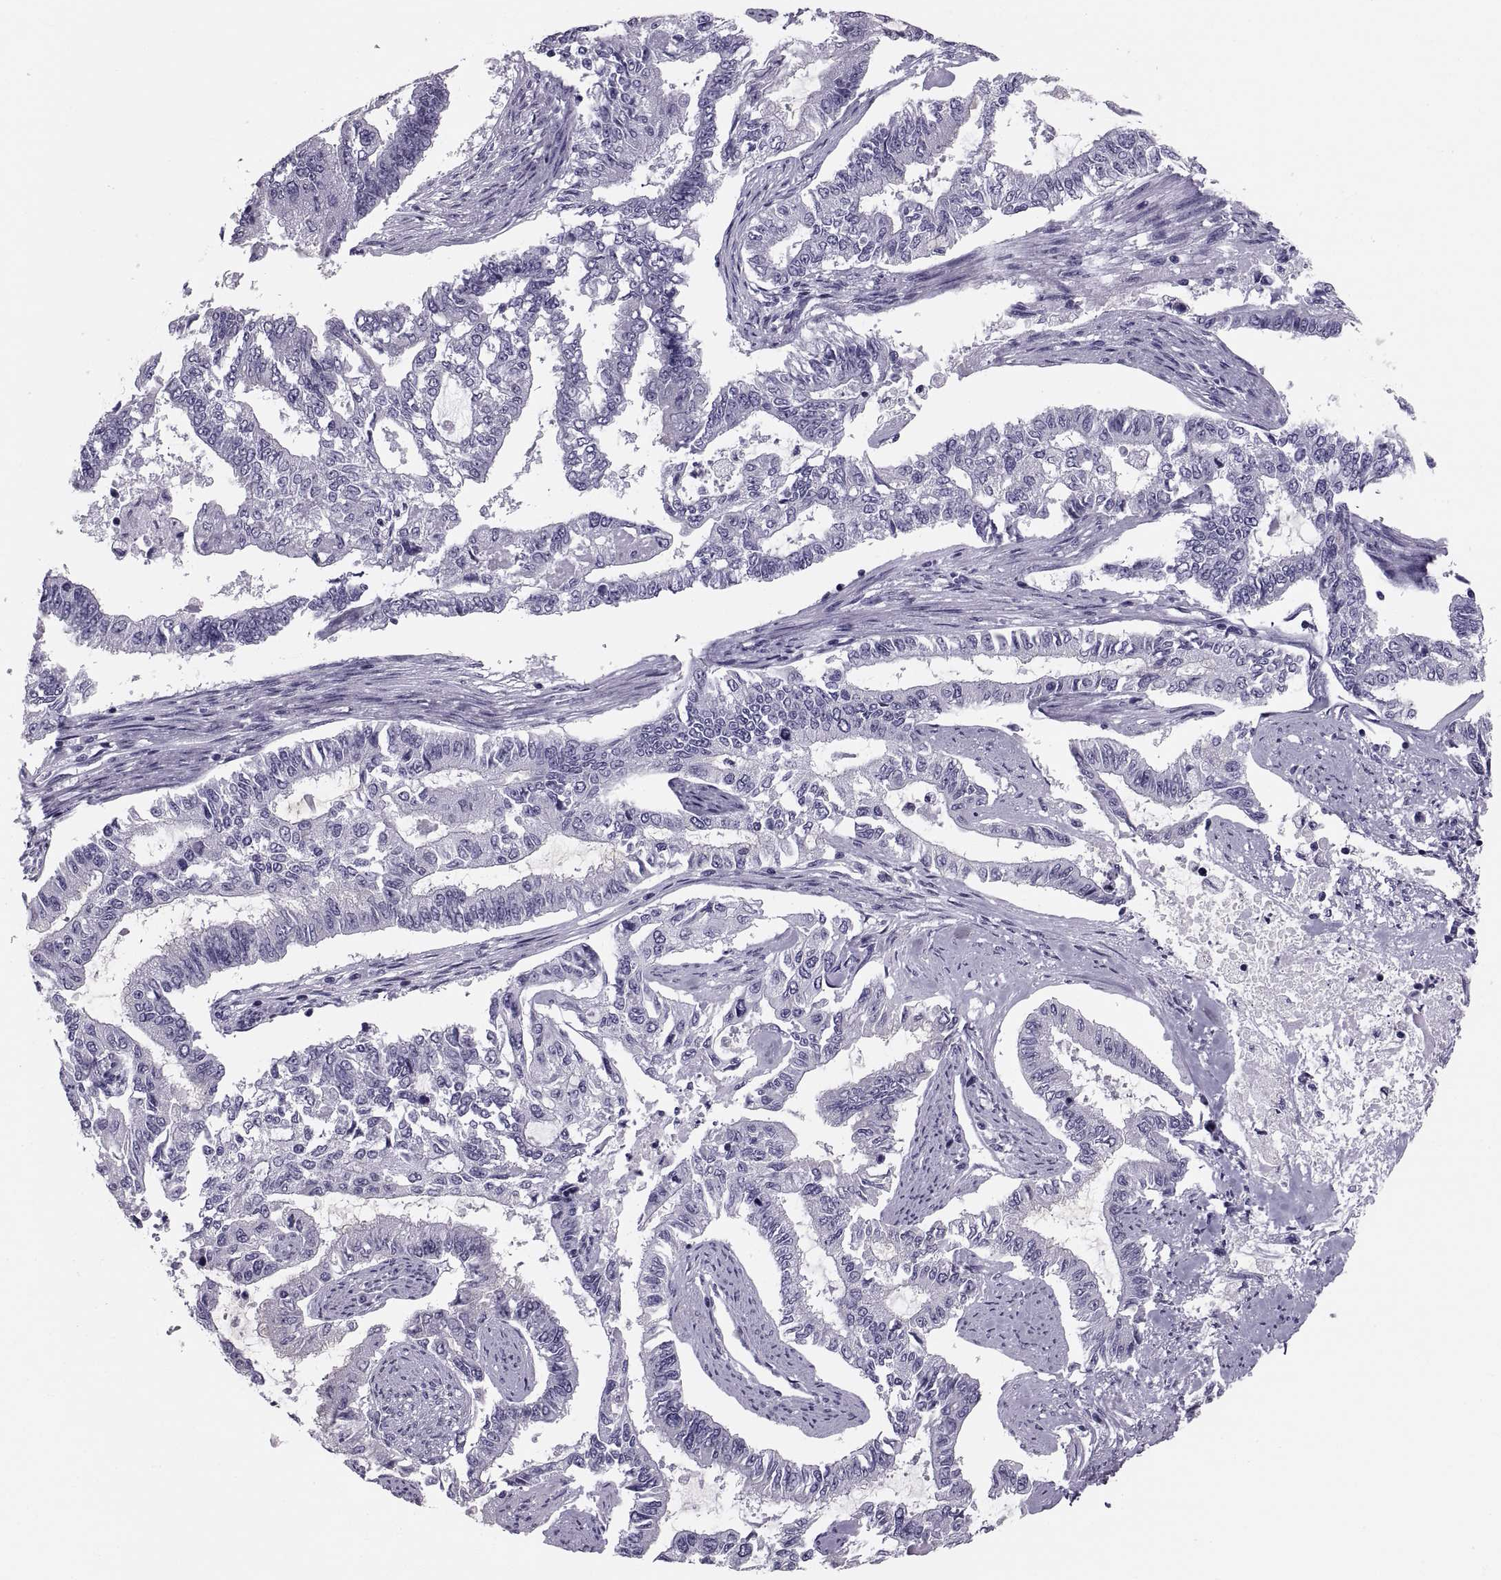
{"staining": {"intensity": "negative", "quantity": "none", "location": "none"}, "tissue": "endometrial cancer", "cell_type": "Tumor cells", "image_type": "cancer", "snomed": [{"axis": "morphology", "description": "Adenocarcinoma, NOS"}, {"axis": "topography", "description": "Uterus"}], "caption": "DAB immunohistochemical staining of endometrial cancer (adenocarcinoma) shows no significant positivity in tumor cells.", "gene": "CRISP1", "patient": {"sex": "female", "age": 59}}